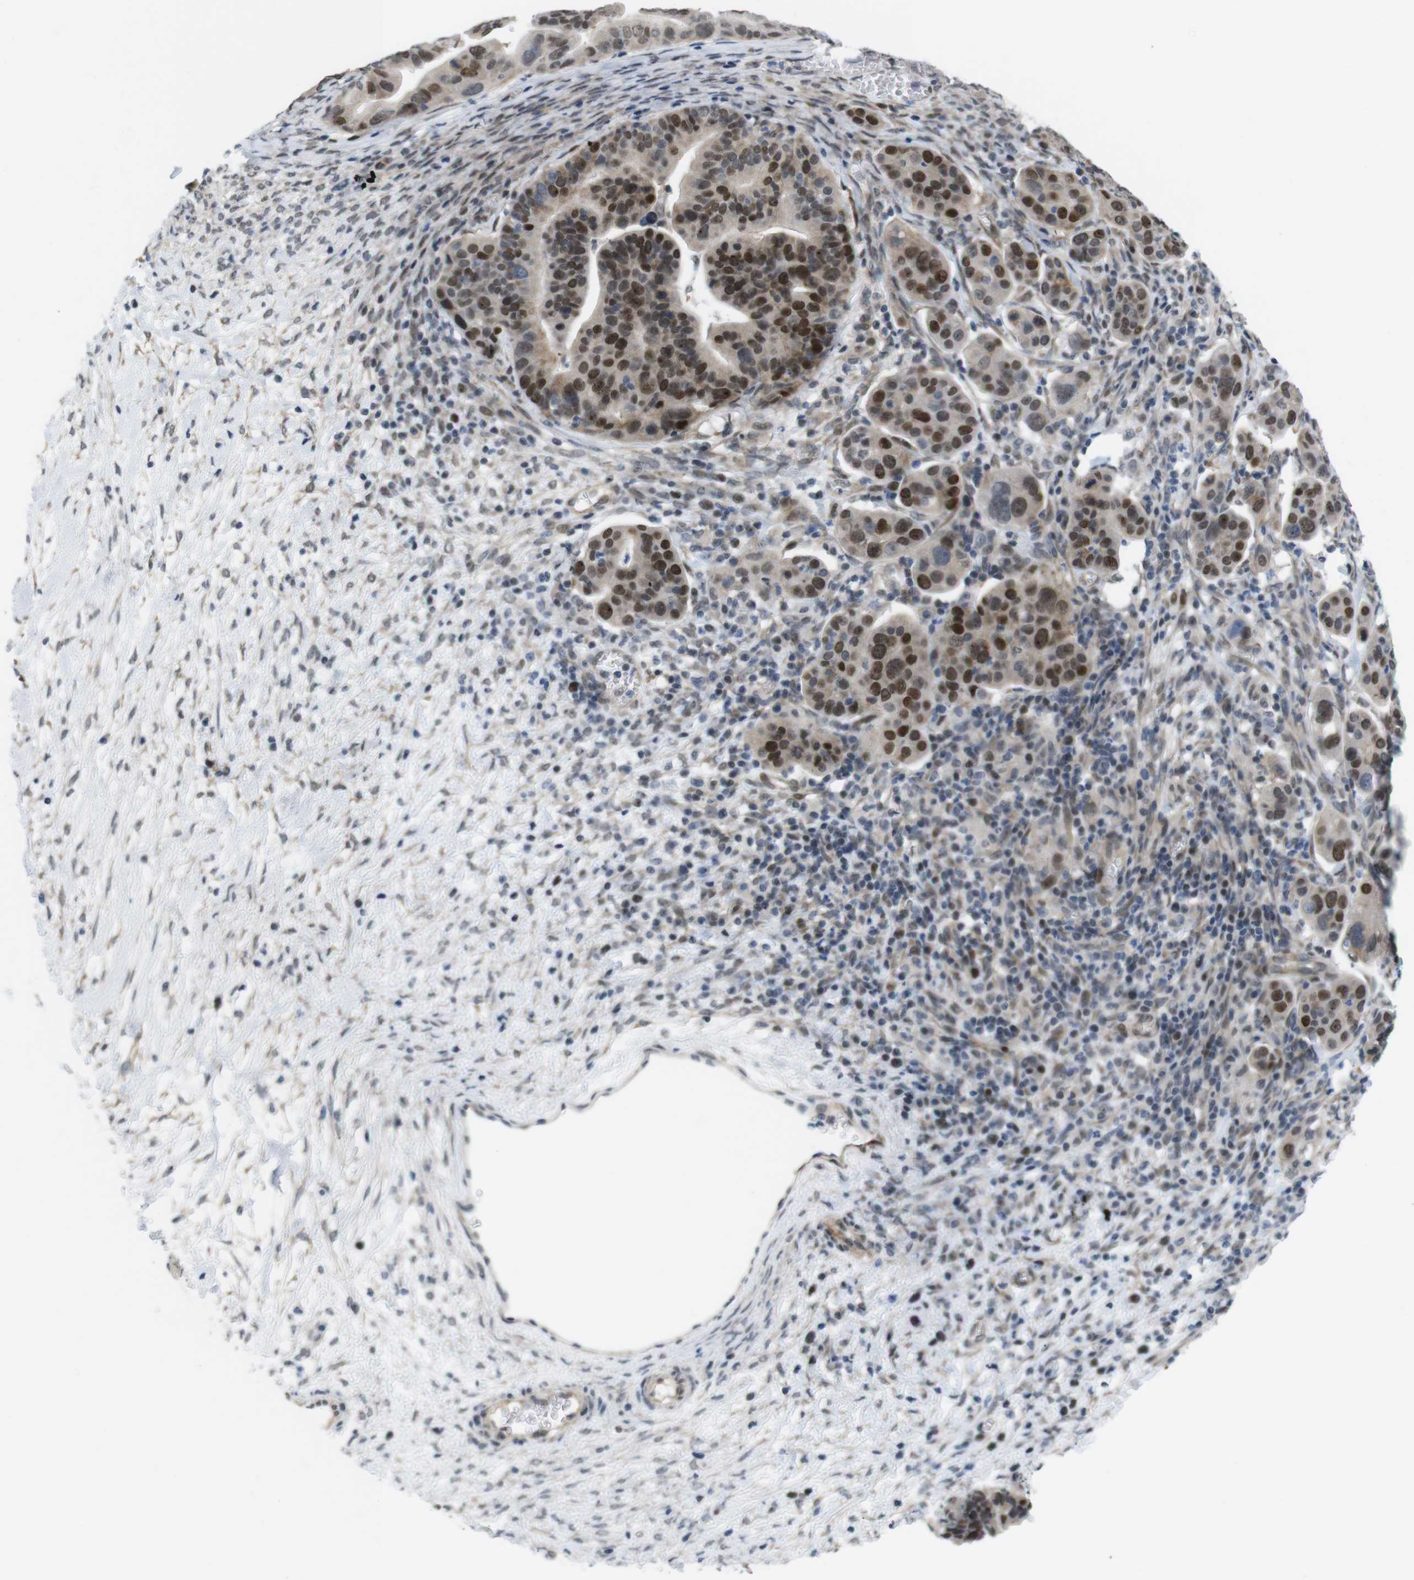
{"staining": {"intensity": "strong", "quantity": "25%-75%", "location": "nuclear"}, "tissue": "ovarian cancer", "cell_type": "Tumor cells", "image_type": "cancer", "snomed": [{"axis": "morphology", "description": "Cystadenocarcinoma, serous, NOS"}, {"axis": "topography", "description": "Ovary"}], "caption": "Ovarian cancer stained for a protein displays strong nuclear positivity in tumor cells.", "gene": "SMCO2", "patient": {"sex": "female", "age": 56}}